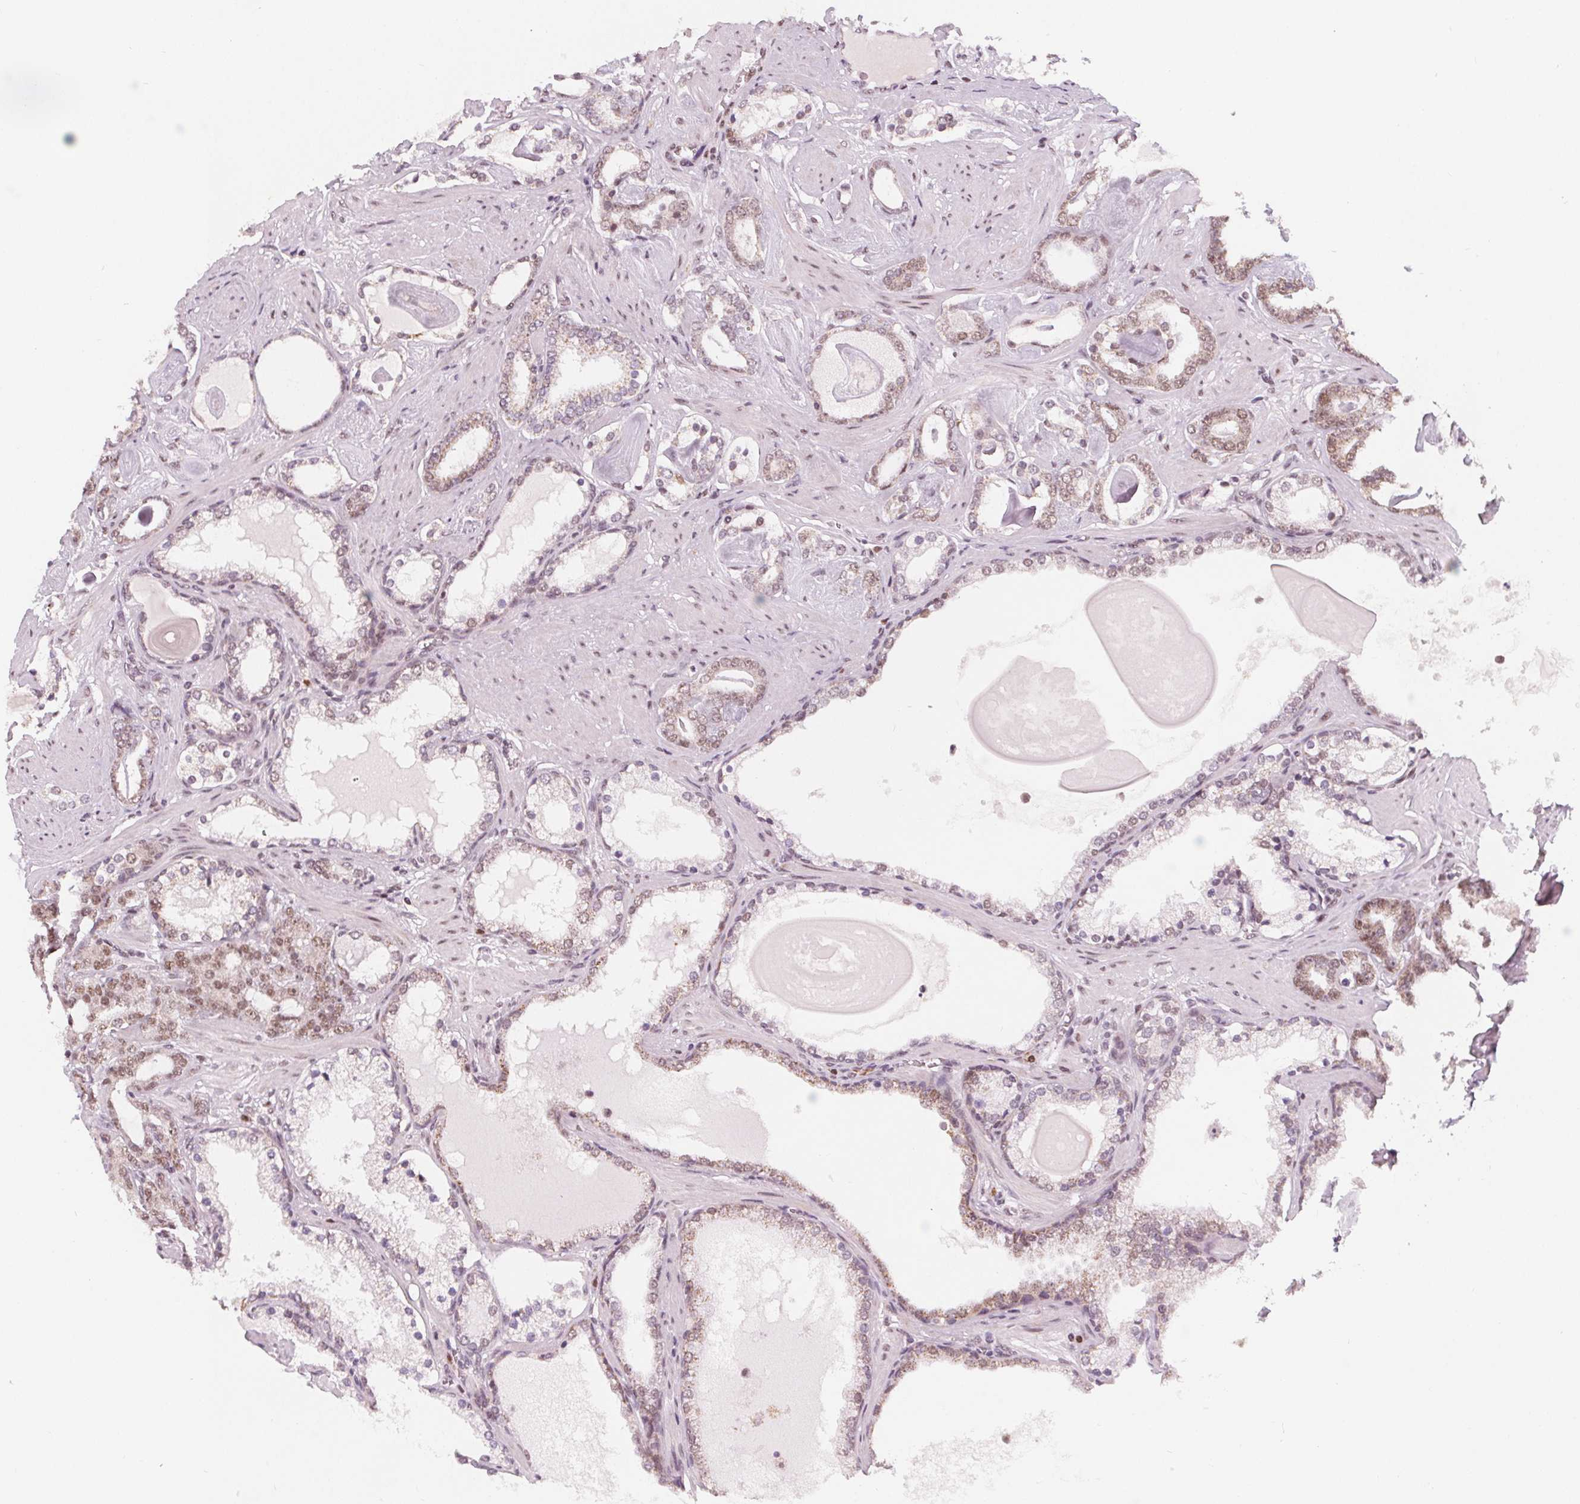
{"staining": {"intensity": "moderate", "quantity": "<25%", "location": "nuclear"}, "tissue": "prostate cancer", "cell_type": "Tumor cells", "image_type": "cancer", "snomed": [{"axis": "morphology", "description": "Adenocarcinoma, High grade"}, {"axis": "topography", "description": "Prostate"}], "caption": "Immunohistochemistry photomicrograph of high-grade adenocarcinoma (prostate) stained for a protein (brown), which demonstrates low levels of moderate nuclear positivity in approximately <25% of tumor cells.", "gene": "DPM2", "patient": {"sex": "male", "age": 63}}